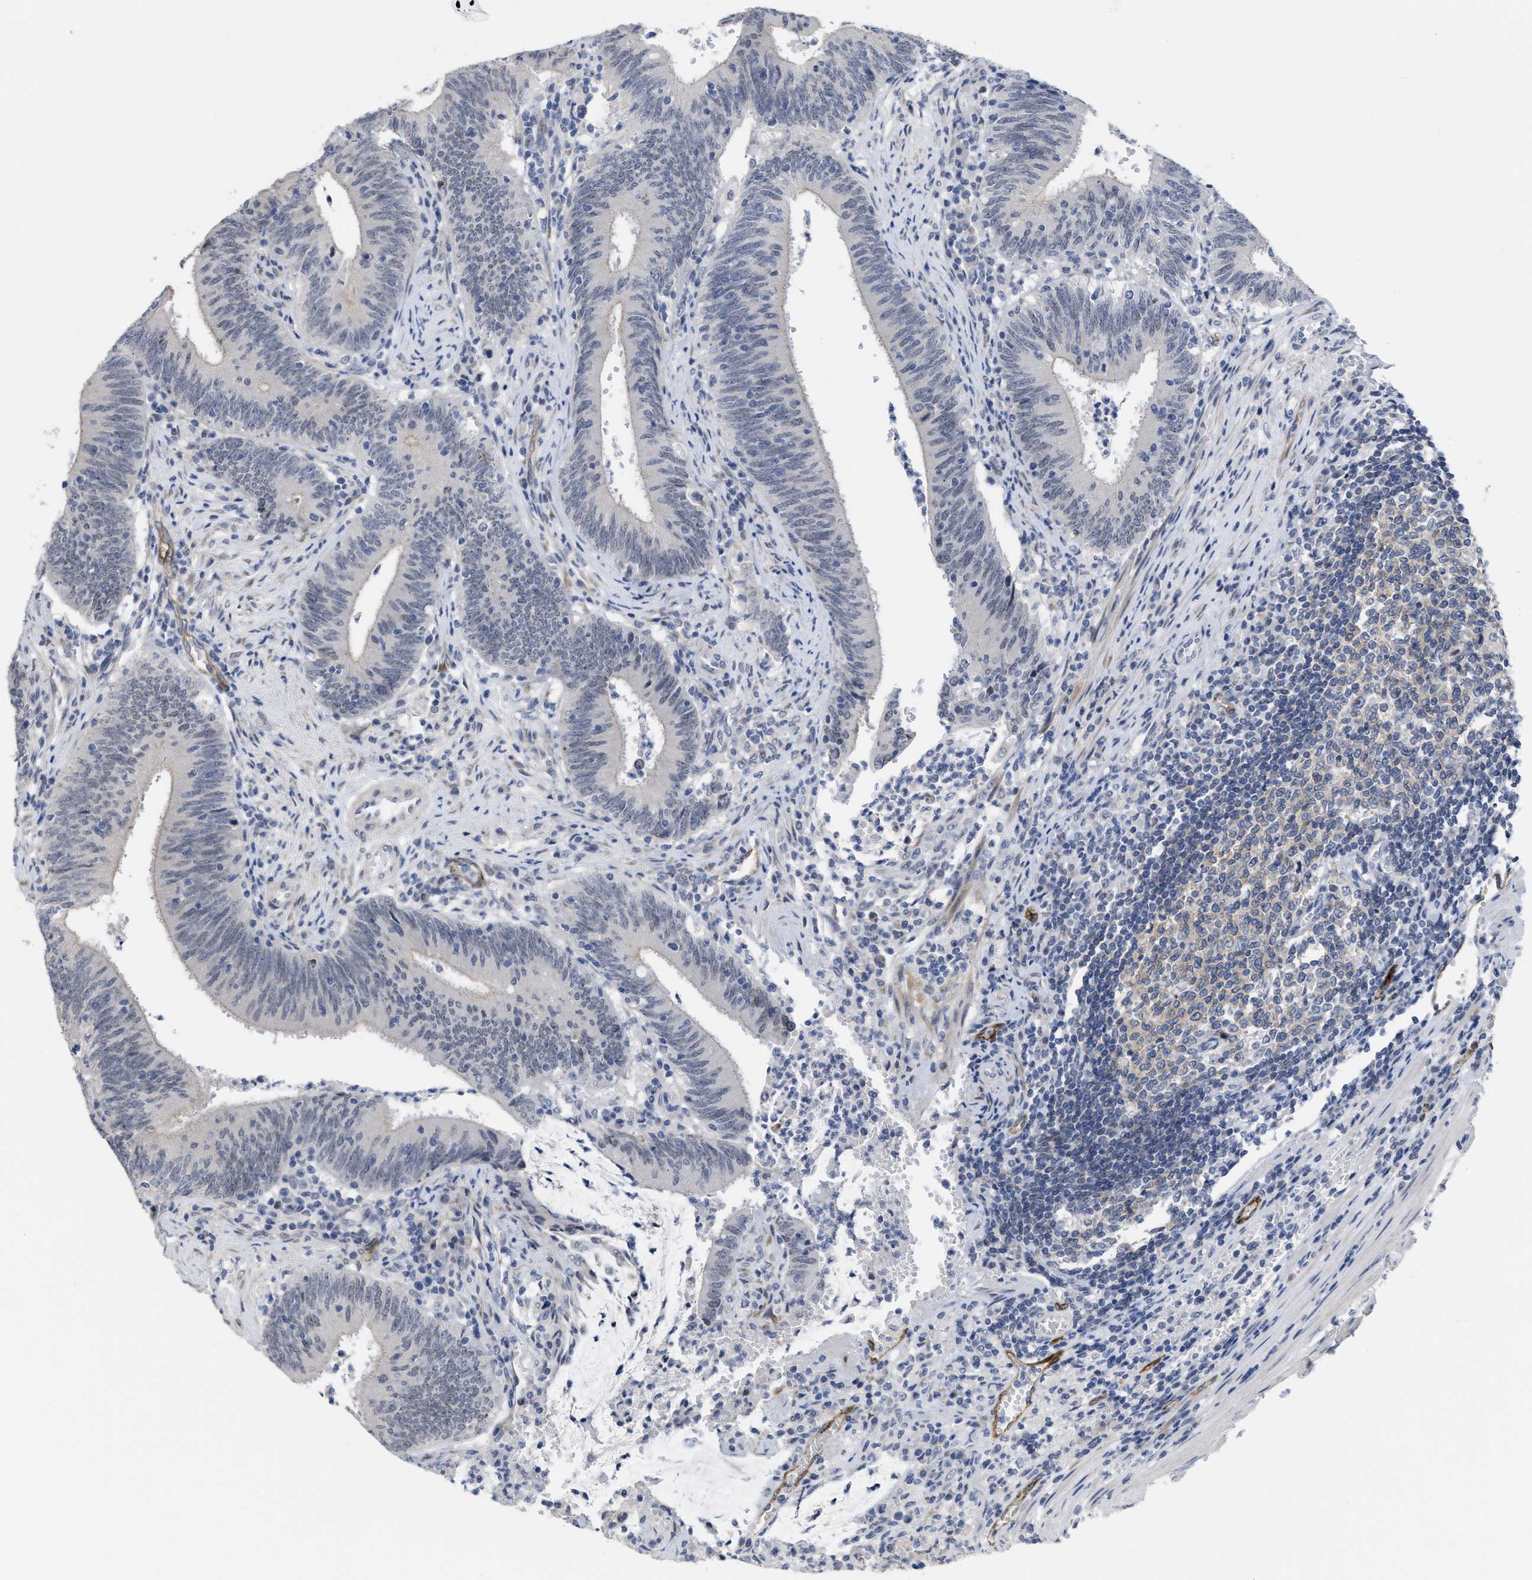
{"staining": {"intensity": "weak", "quantity": "<25%", "location": "cytoplasmic/membranous"}, "tissue": "colorectal cancer", "cell_type": "Tumor cells", "image_type": "cancer", "snomed": [{"axis": "morphology", "description": "Normal tissue, NOS"}, {"axis": "morphology", "description": "Adenocarcinoma, NOS"}, {"axis": "topography", "description": "Rectum"}], "caption": "Immunohistochemistry micrograph of human colorectal cancer stained for a protein (brown), which demonstrates no staining in tumor cells.", "gene": "ACKR1", "patient": {"sex": "female", "age": 66}}